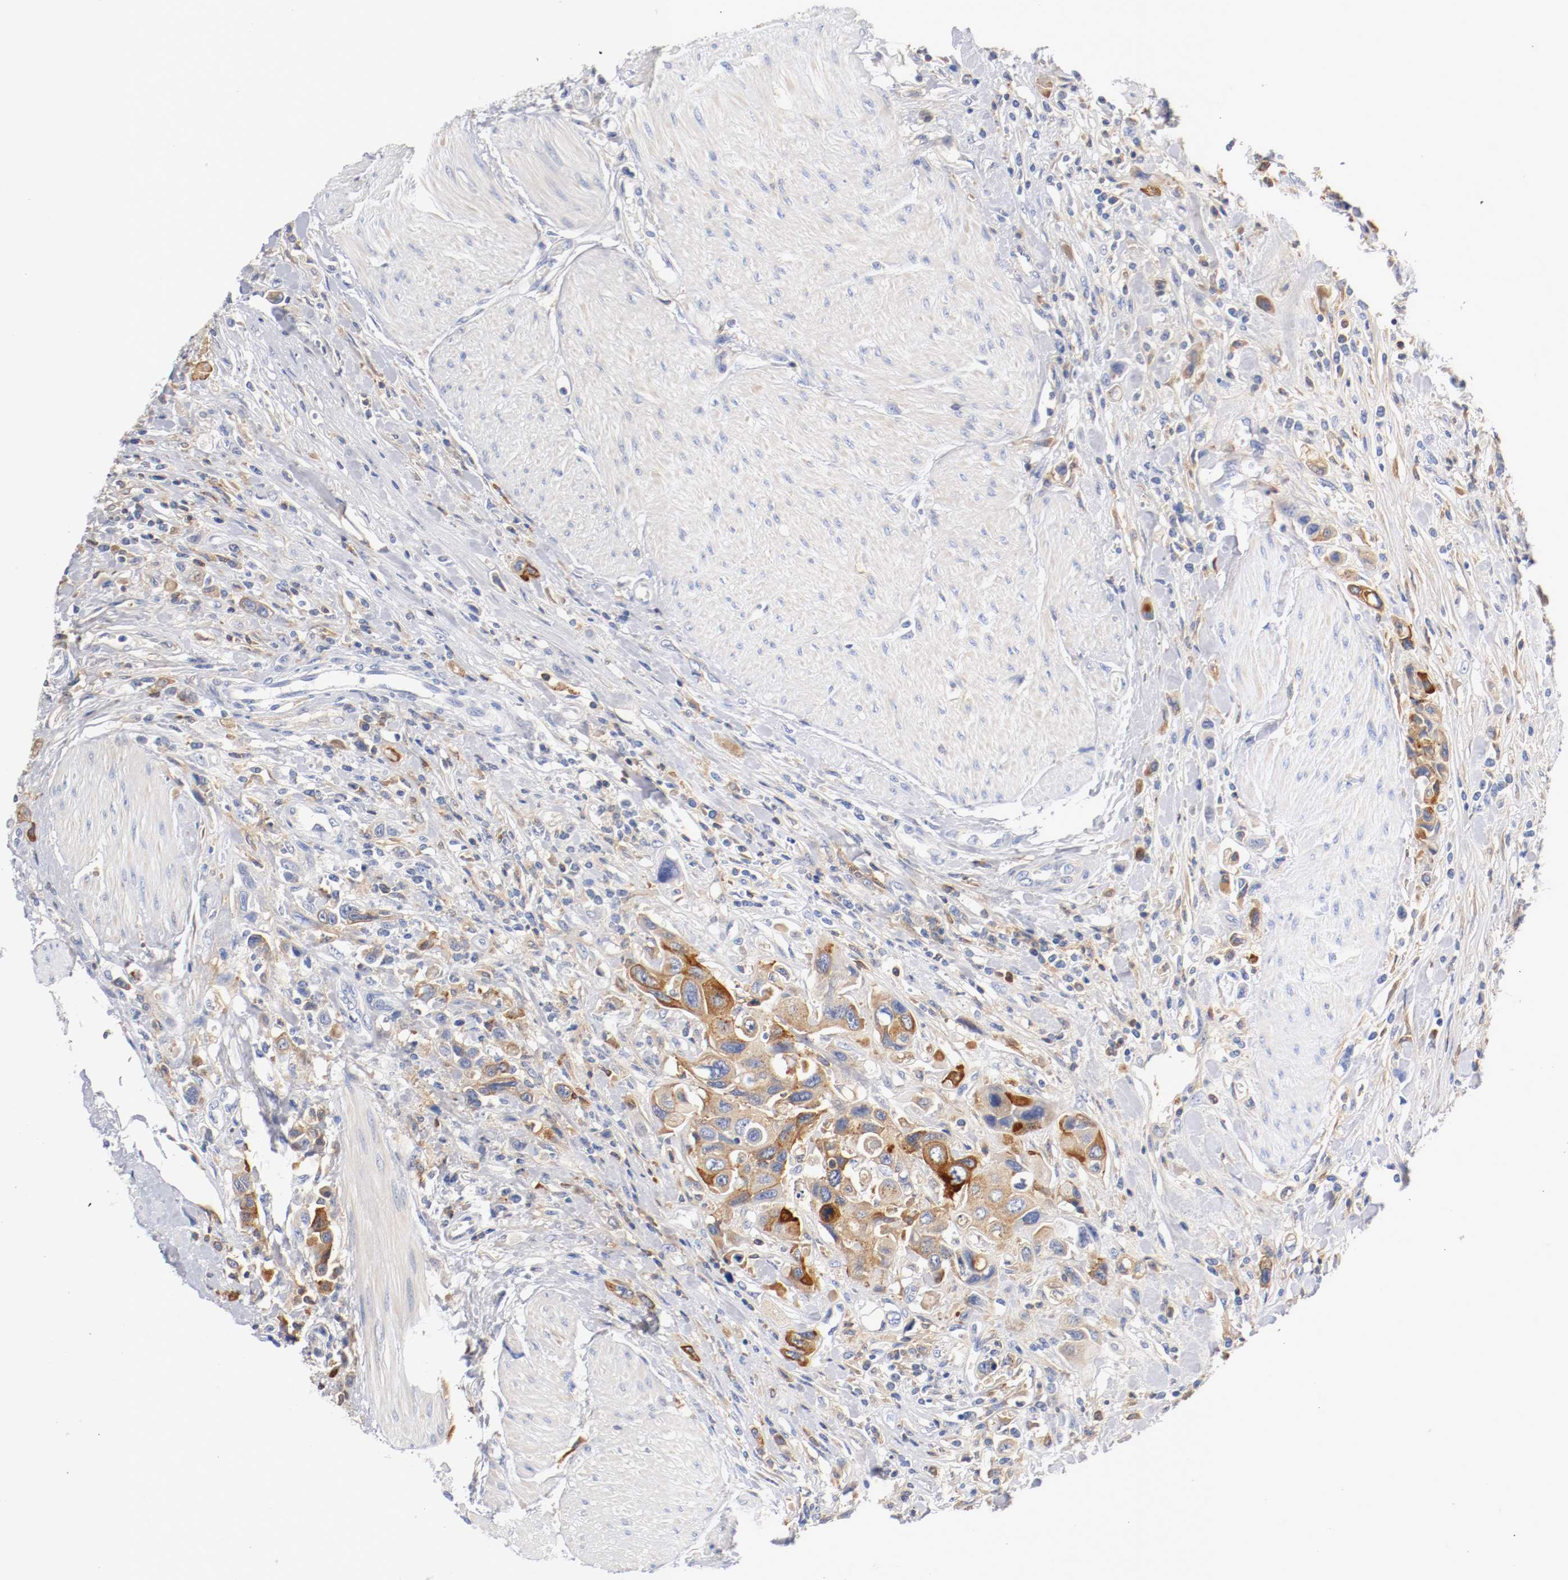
{"staining": {"intensity": "moderate", "quantity": ">75%", "location": "cytoplasmic/membranous"}, "tissue": "urothelial cancer", "cell_type": "Tumor cells", "image_type": "cancer", "snomed": [{"axis": "morphology", "description": "Urothelial carcinoma, High grade"}, {"axis": "topography", "description": "Urinary bladder"}], "caption": "This is a photomicrograph of IHC staining of high-grade urothelial carcinoma, which shows moderate staining in the cytoplasmic/membranous of tumor cells.", "gene": "FGFBP1", "patient": {"sex": "male", "age": 50}}